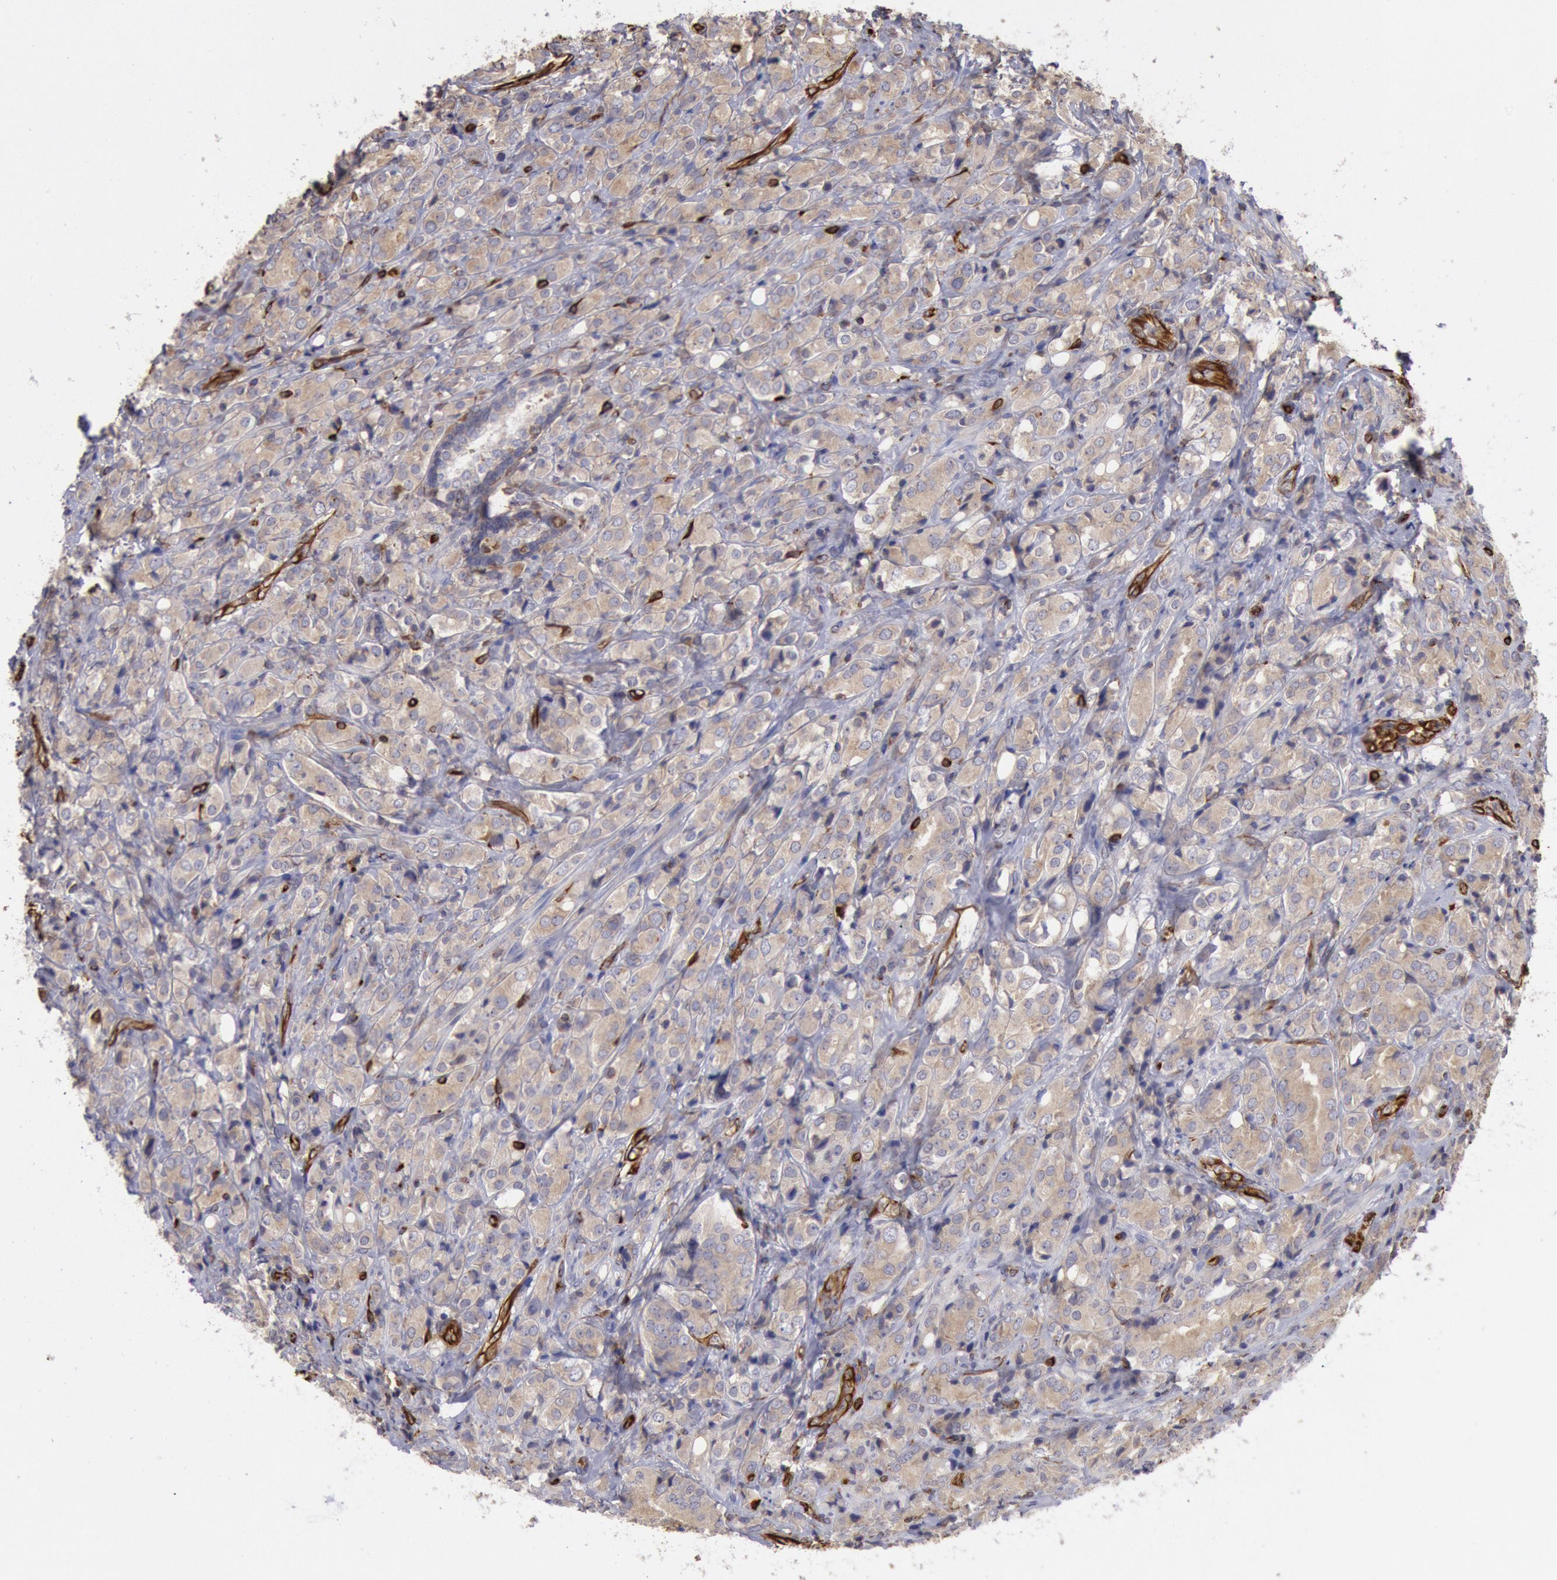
{"staining": {"intensity": "weak", "quantity": ">75%", "location": "cytoplasmic/membranous"}, "tissue": "prostate cancer", "cell_type": "Tumor cells", "image_type": "cancer", "snomed": [{"axis": "morphology", "description": "Adenocarcinoma, High grade"}, {"axis": "topography", "description": "Prostate"}], "caption": "Human prostate high-grade adenocarcinoma stained with a brown dye demonstrates weak cytoplasmic/membranous positive positivity in about >75% of tumor cells.", "gene": "RNF139", "patient": {"sex": "male", "age": 68}}